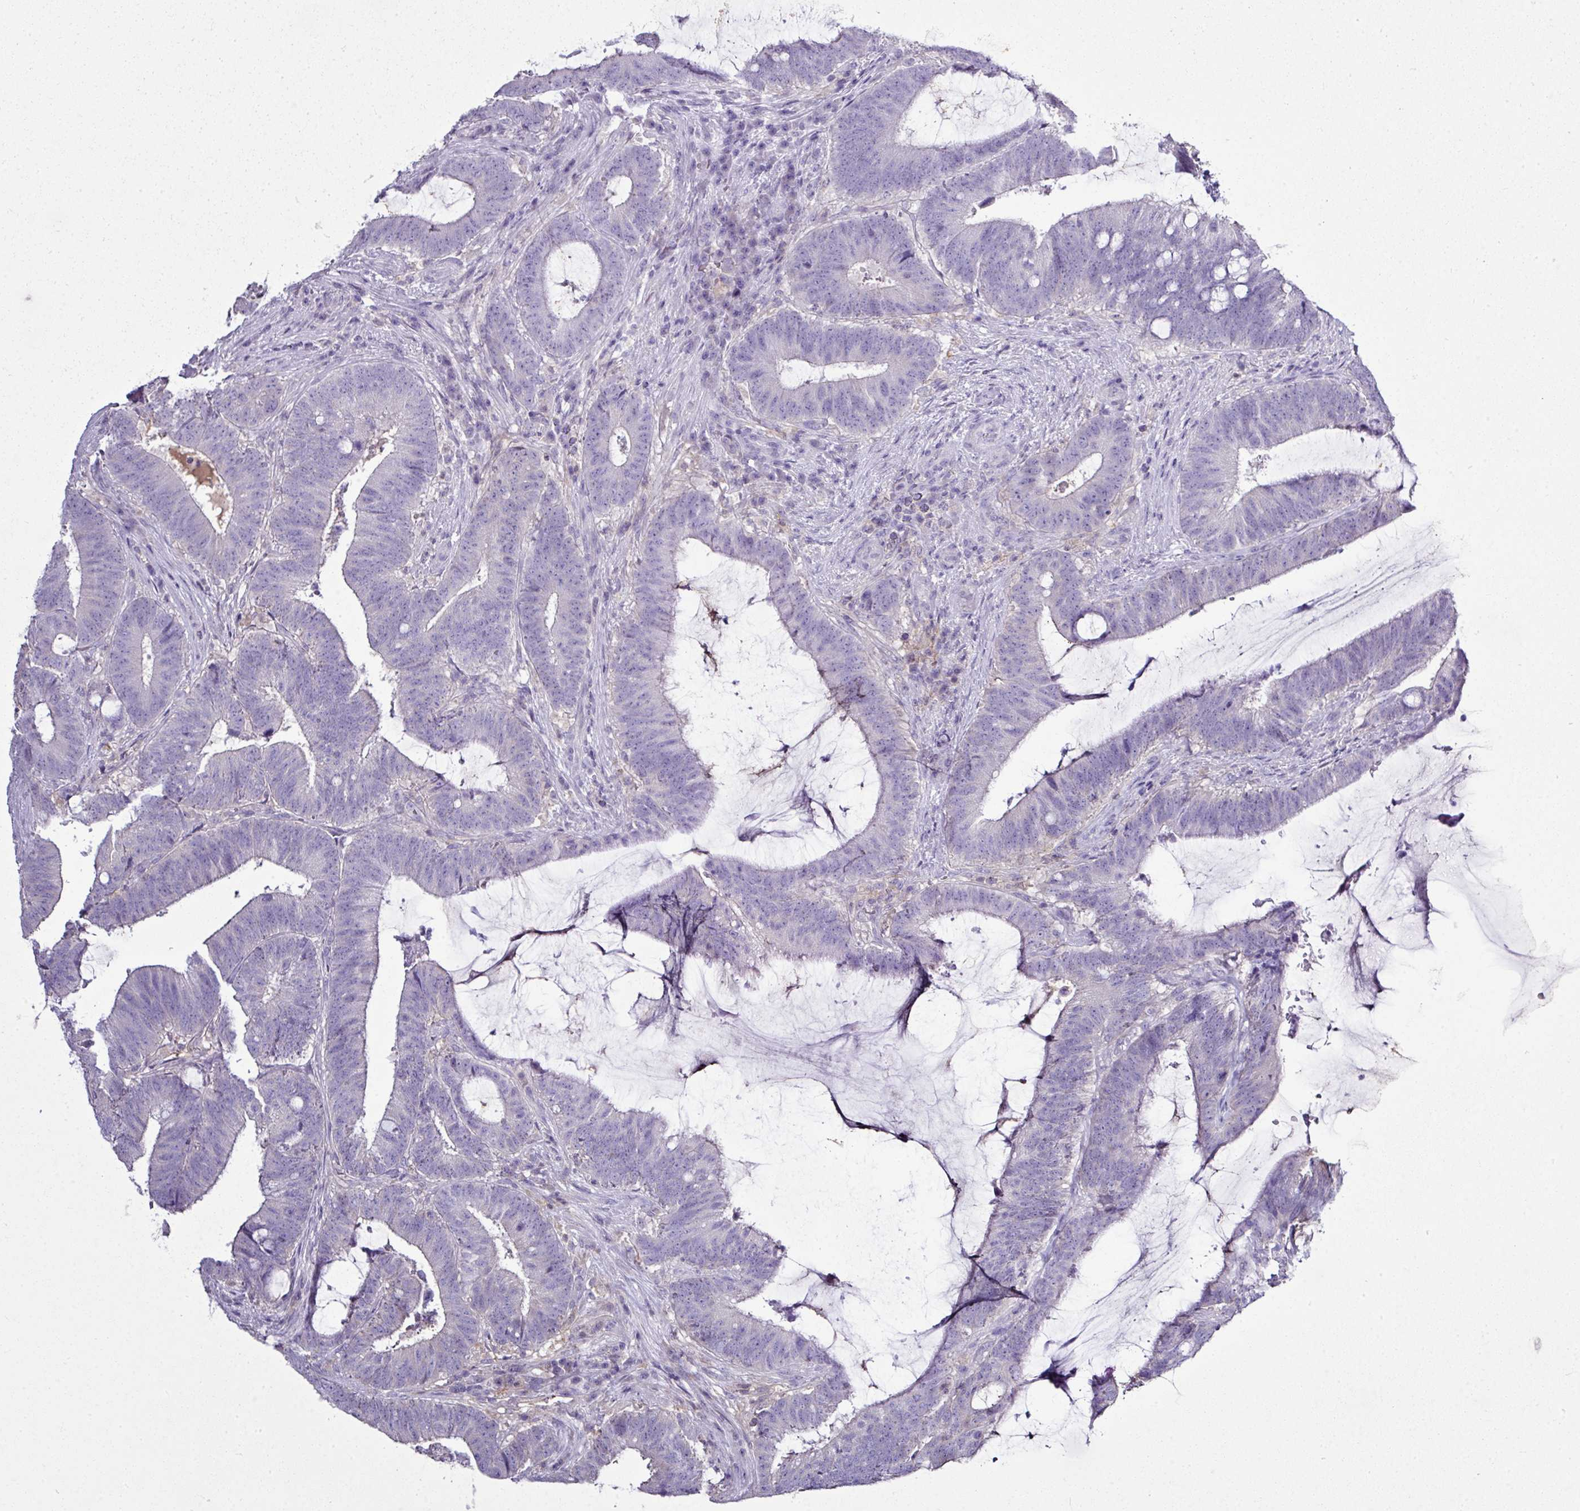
{"staining": {"intensity": "negative", "quantity": "none", "location": "none"}, "tissue": "colorectal cancer", "cell_type": "Tumor cells", "image_type": "cancer", "snomed": [{"axis": "morphology", "description": "Adenocarcinoma, NOS"}, {"axis": "topography", "description": "Colon"}], "caption": "A photomicrograph of human colorectal adenocarcinoma is negative for staining in tumor cells.", "gene": "STAT5A", "patient": {"sex": "female", "age": 43}}